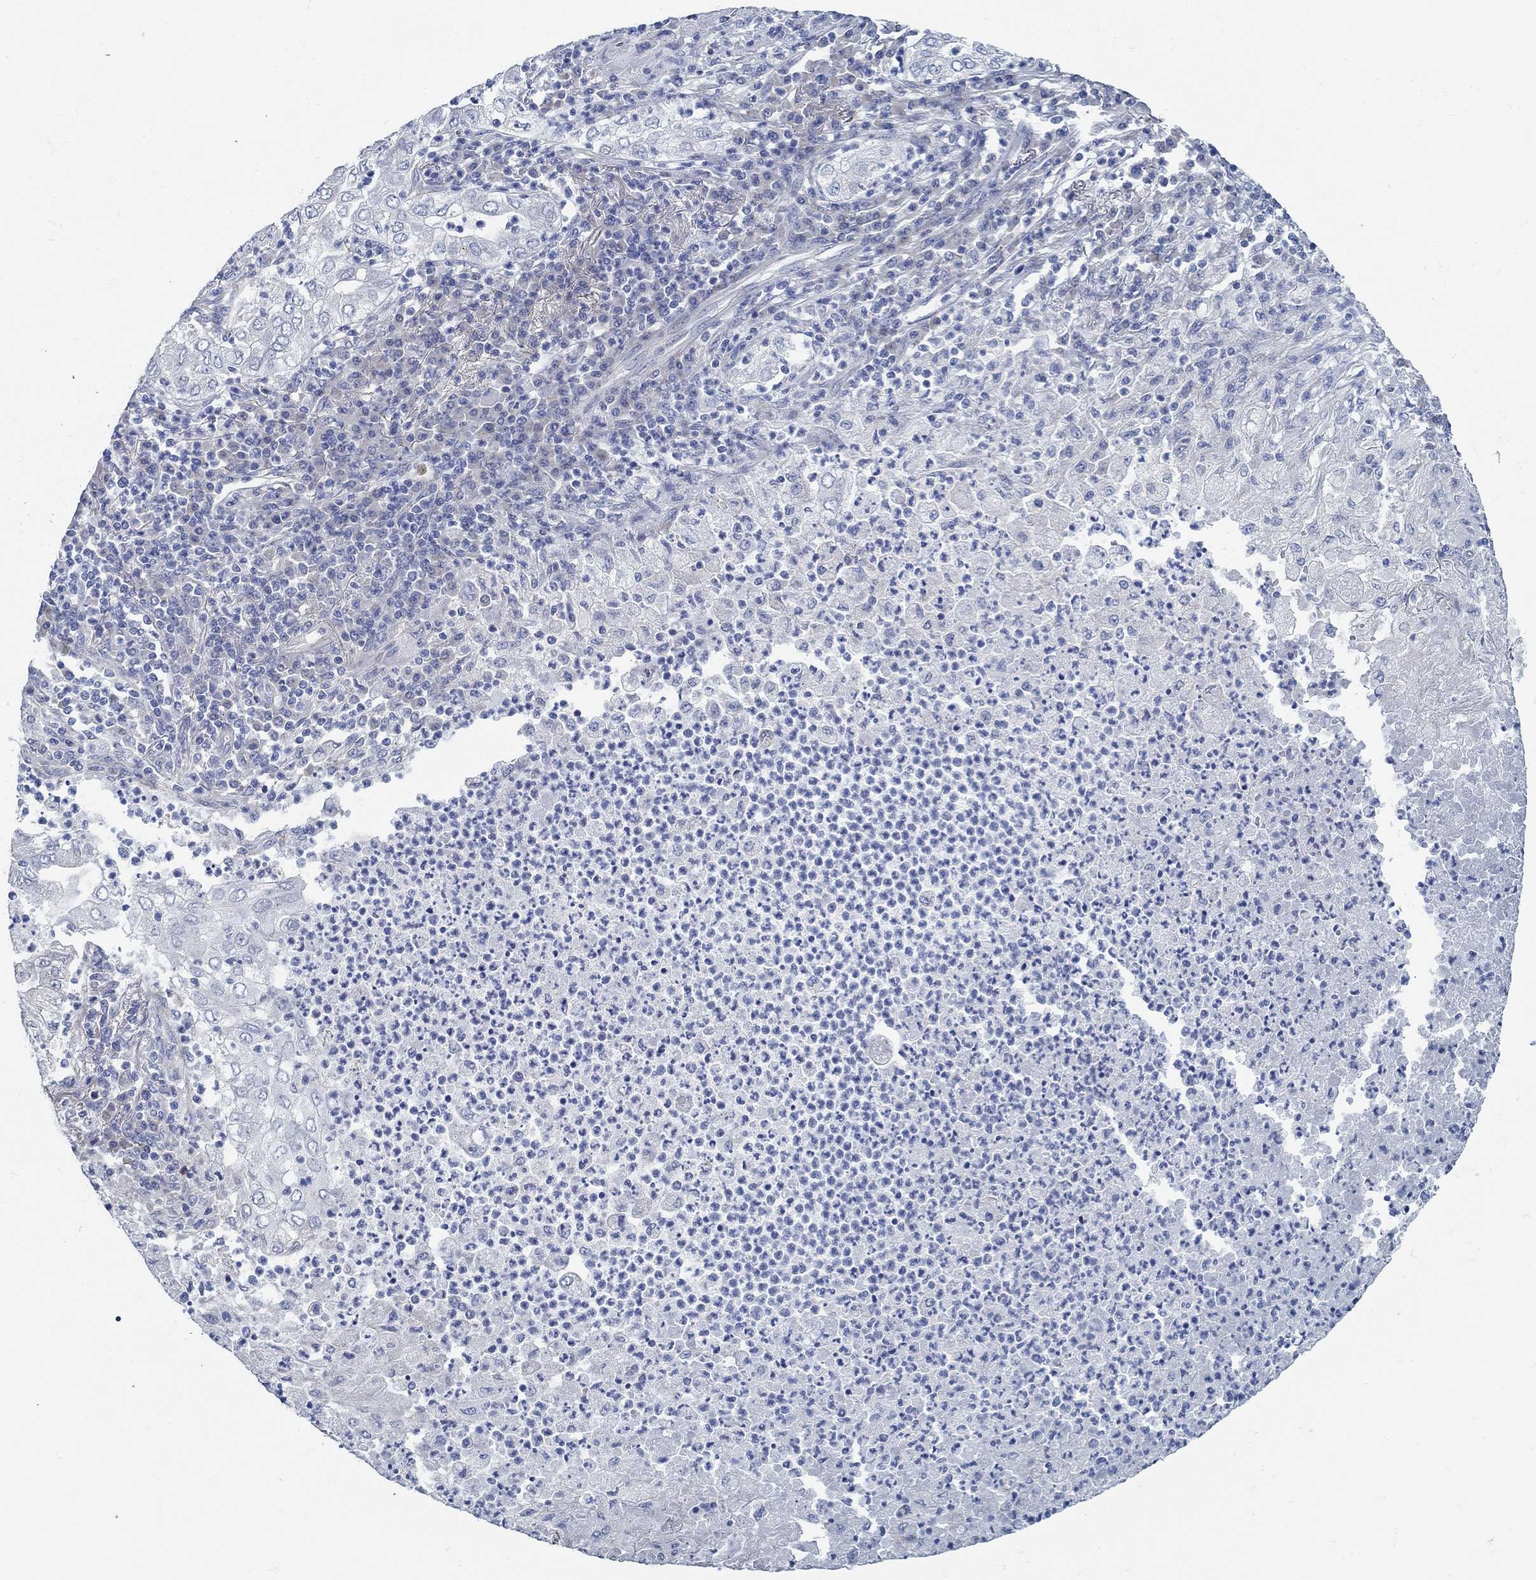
{"staining": {"intensity": "negative", "quantity": "none", "location": "none"}, "tissue": "lung cancer", "cell_type": "Tumor cells", "image_type": "cancer", "snomed": [{"axis": "morphology", "description": "Adenocarcinoma, NOS"}, {"axis": "topography", "description": "Lung"}], "caption": "A high-resolution image shows immunohistochemistry (IHC) staining of lung cancer, which exhibits no significant positivity in tumor cells.", "gene": "C15orf39", "patient": {"sex": "female", "age": 73}}